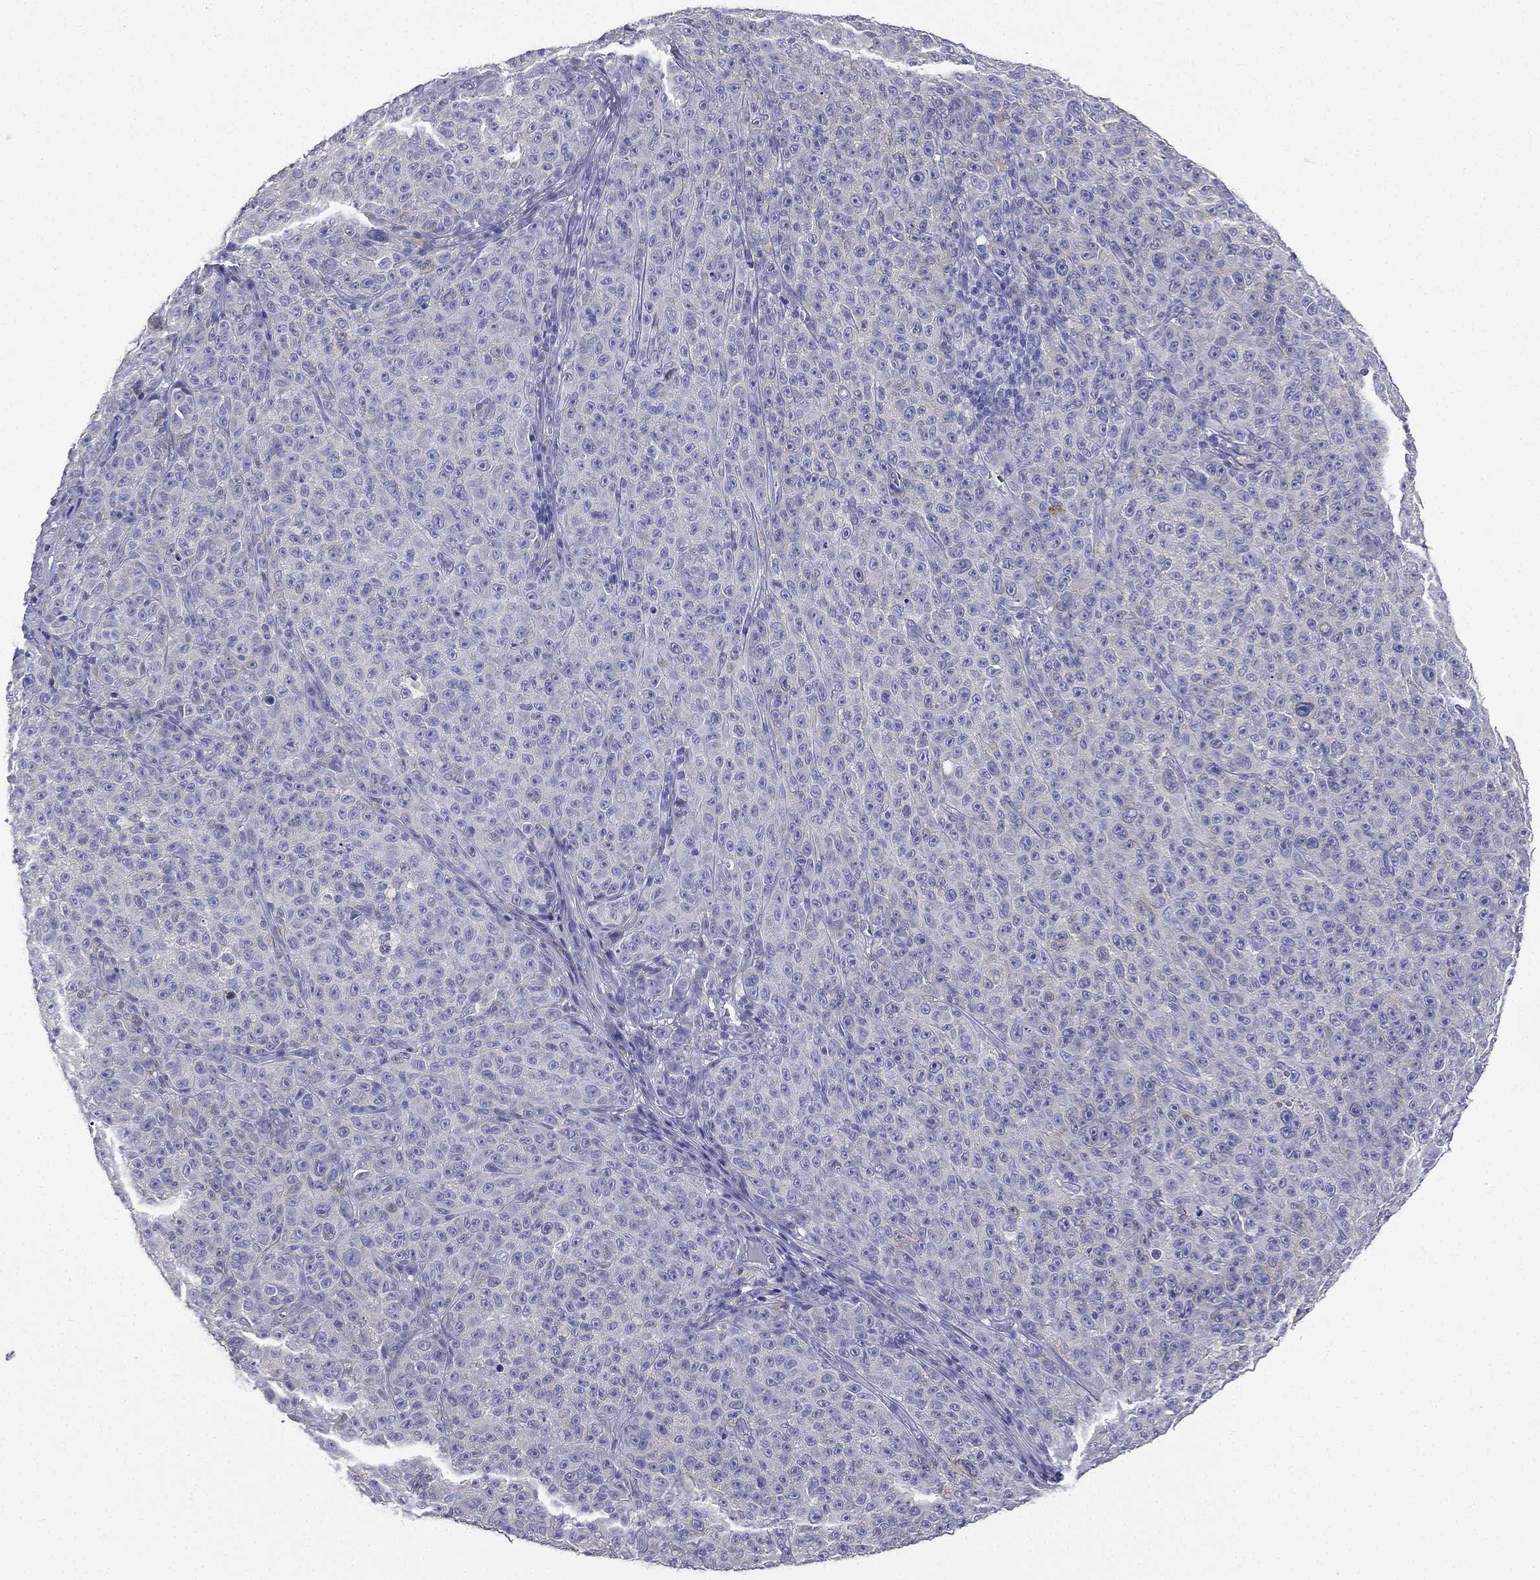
{"staining": {"intensity": "negative", "quantity": "none", "location": "none"}, "tissue": "melanoma", "cell_type": "Tumor cells", "image_type": "cancer", "snomed": [{"axis": "morphology", "description": "Malignant melanoma, NOS"}, {"axis": "topography", "description": "Skin"}], "caption": "DAB immunohistochemical staining of malignant melanoma reveals no significant staining in tumor cells.", "gene": "CES2", "patient": {"sex": "female", "age": 82}}